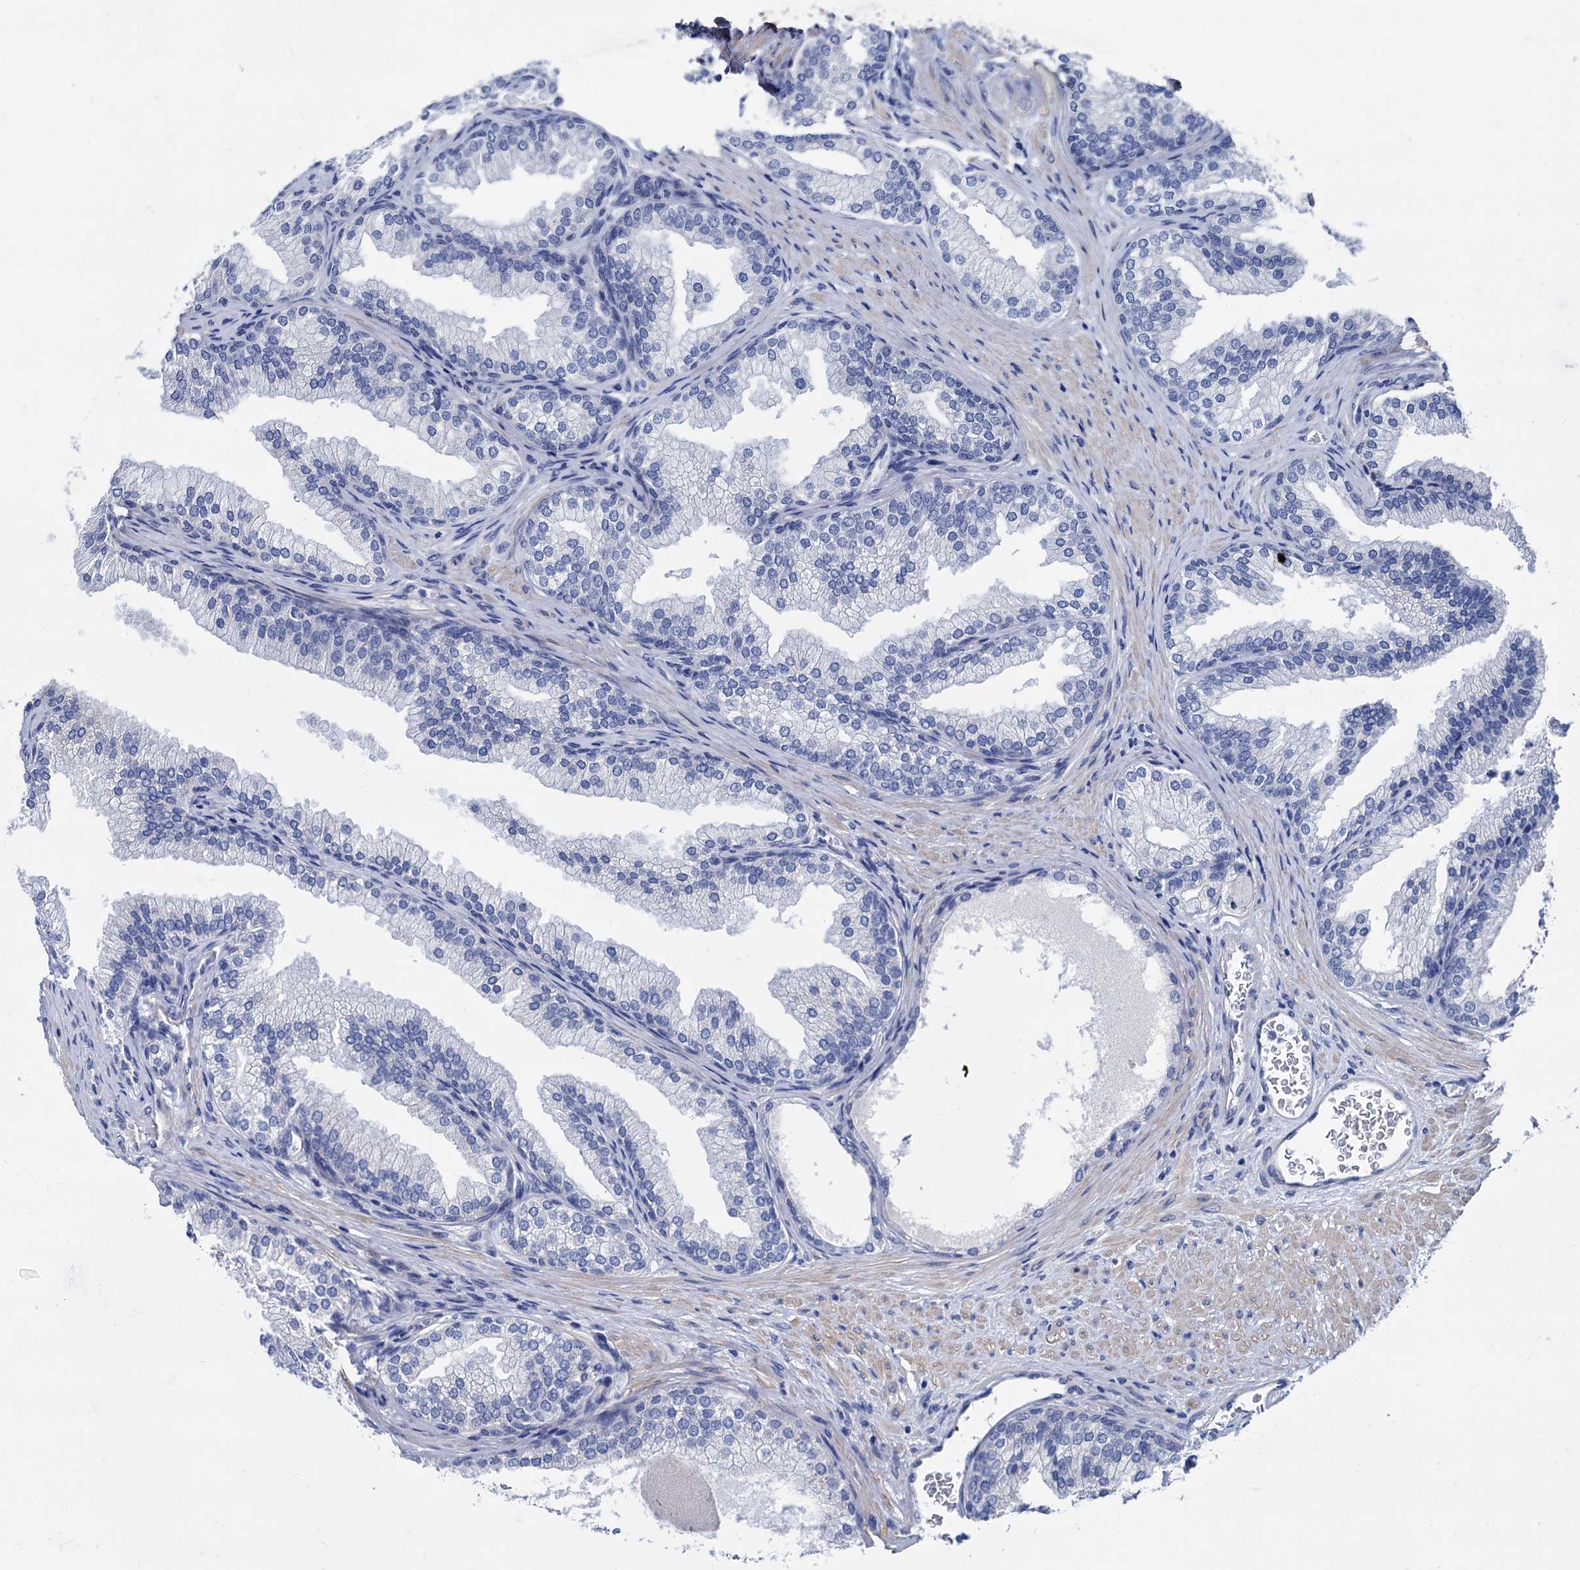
{"staining": {"intensity": "weak", "quantity": "<25%", "location": "cytoplasmic/membranous"}, "tissue": "prostate", "cell_type": "Glandular cells", "image_type": "normal", "snomed": [{"axis": "morphology", "description": "Normal tissue, NOS"}, {"axis": "topography", "description": "Prostate"}], "caption": "Glandular cells show no significant protein expression in unremarkable prostate.", "gene": "FOXR2", "patient": {"sex": "male", "age": 76}}